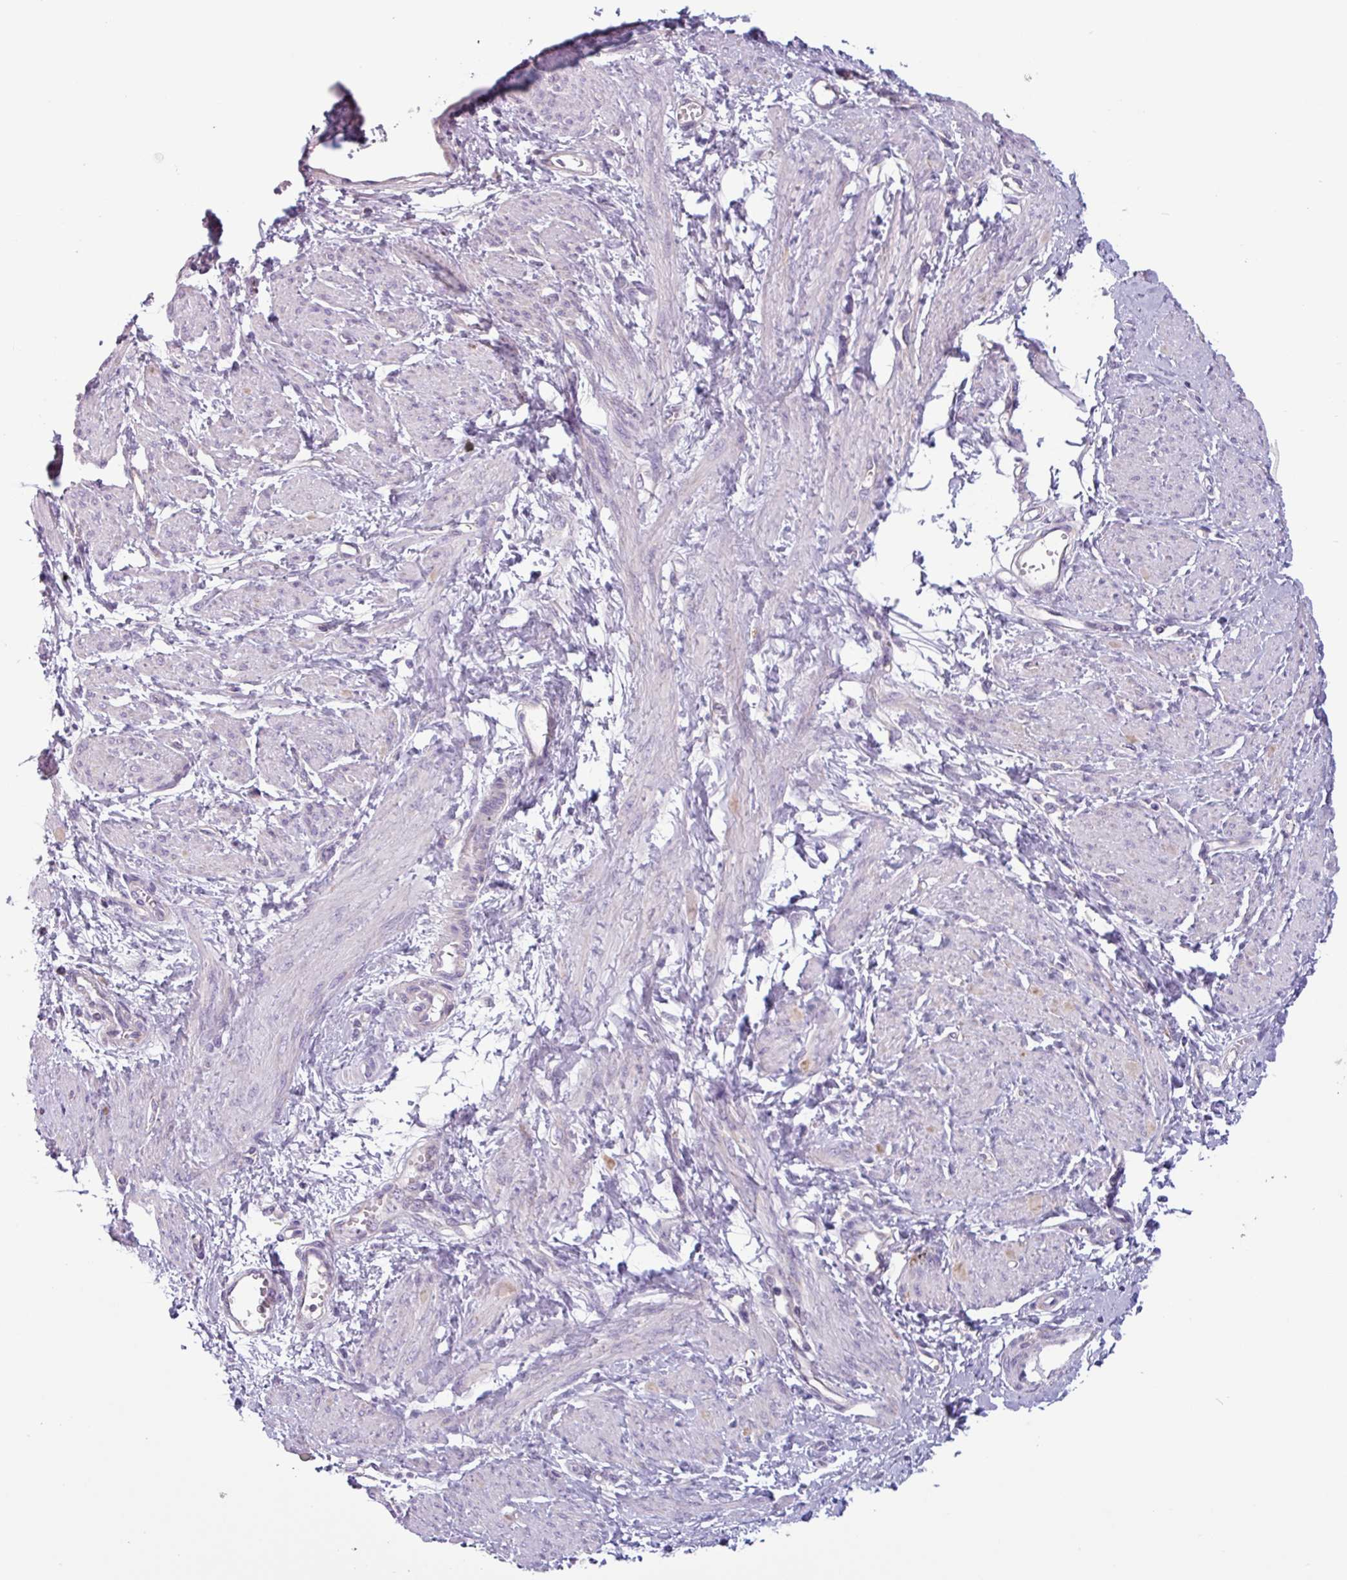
{"staining": {"intensity": "negative", "quantity": "none", "location": "none"}, "tissue": "smooth muscle", "cell_type": "Smooth muscle cells", "image_type": "normal", "snomed": [{"axis": "morphology", "description": "Normal tissue, NOS"}, {"axis": "topography", "description": "Smooth muscle"}, {"axis": "topography", "description": "Uterus"}], "caption": "The image shows no significant staining in smooth muscle cells of smooth muscle.", "gene": "CAMK1", "patient": {"sex": "female", "age": 39}}